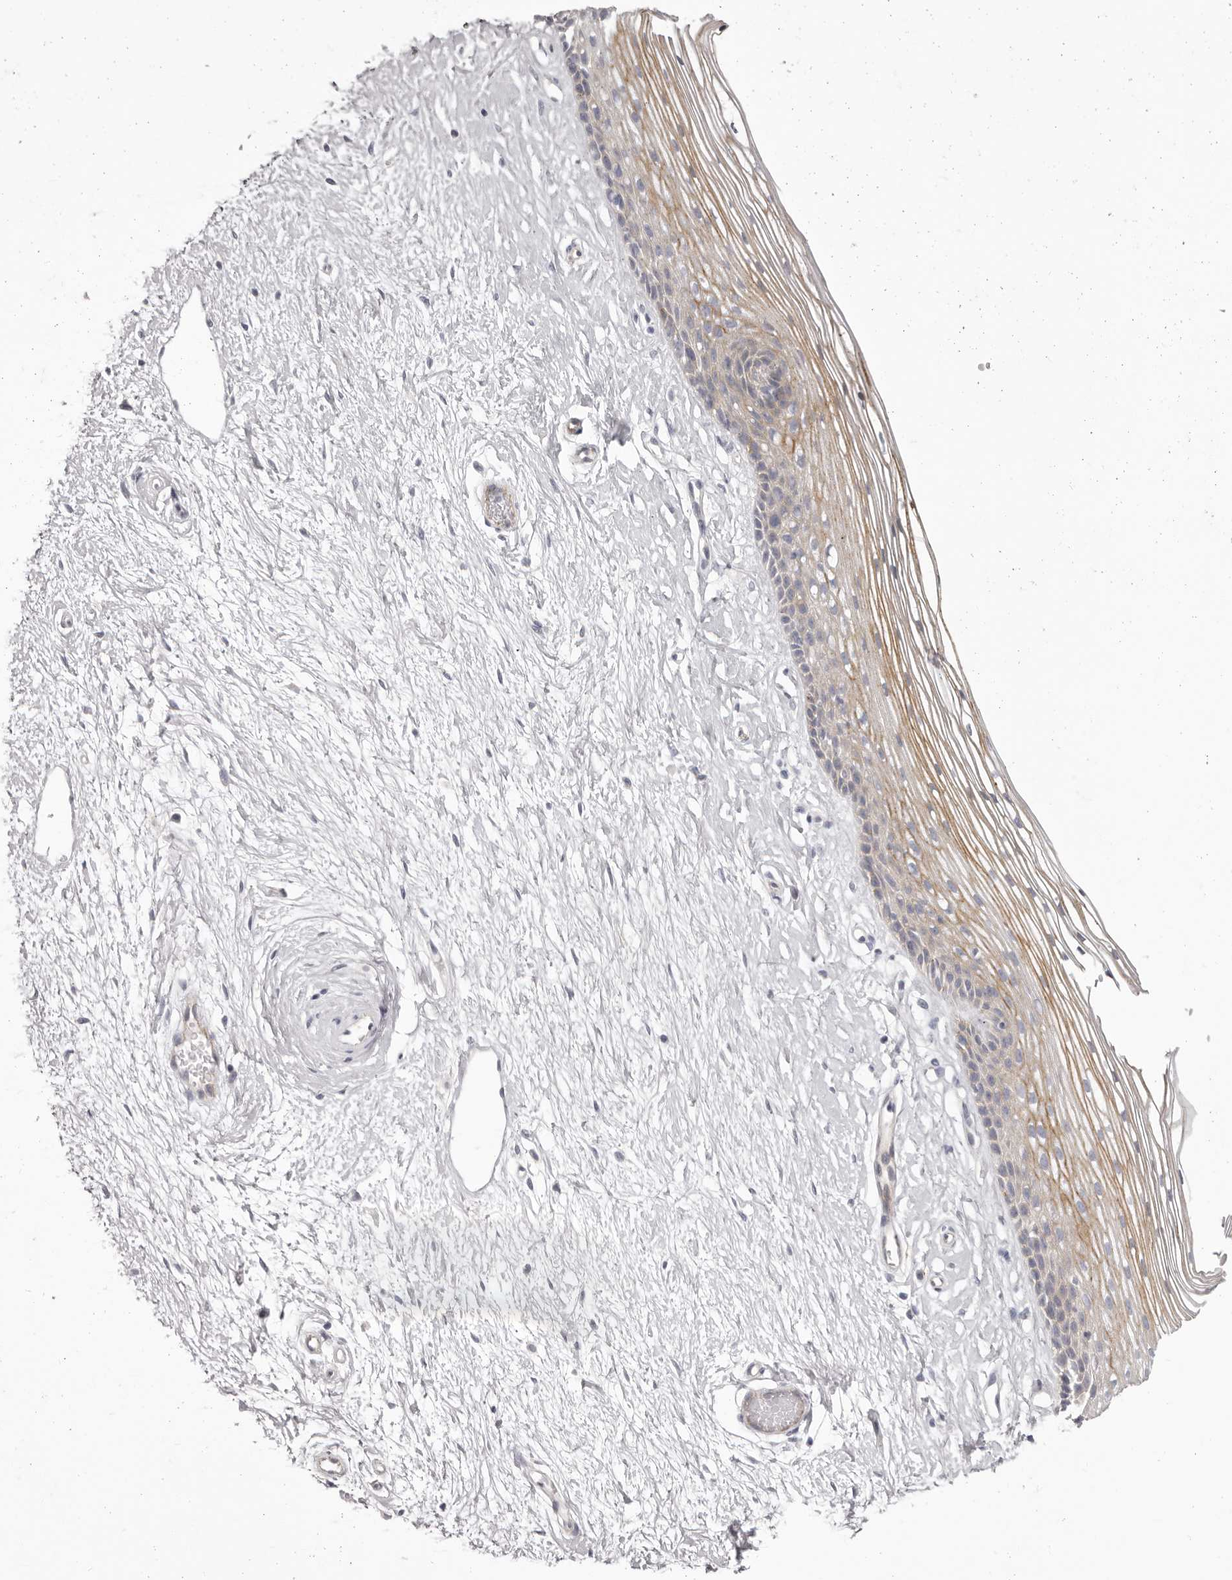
{"staining": {"intensity": "moderate", "quantity": "25%-75%", "location": "cytoplasmic/membranous"}, "tissue": "vagina", "cell_type": "Squamous epithelial cells", "image_type": "normal", "snomed": [{"axis": "morphology", "description": "Normal tissue, NOS"}, {"axis": "topography", "description": "Vagina"}], "caption": "An image showing moderate cytoplasmic/membranous expression in approximately 25%-75% of squamous epithelial cells in normal vagina, as visualized by brown immunohistochemical staining.", "gene": "OTUD3", "patient": {"sex": "female", "age": 46}}